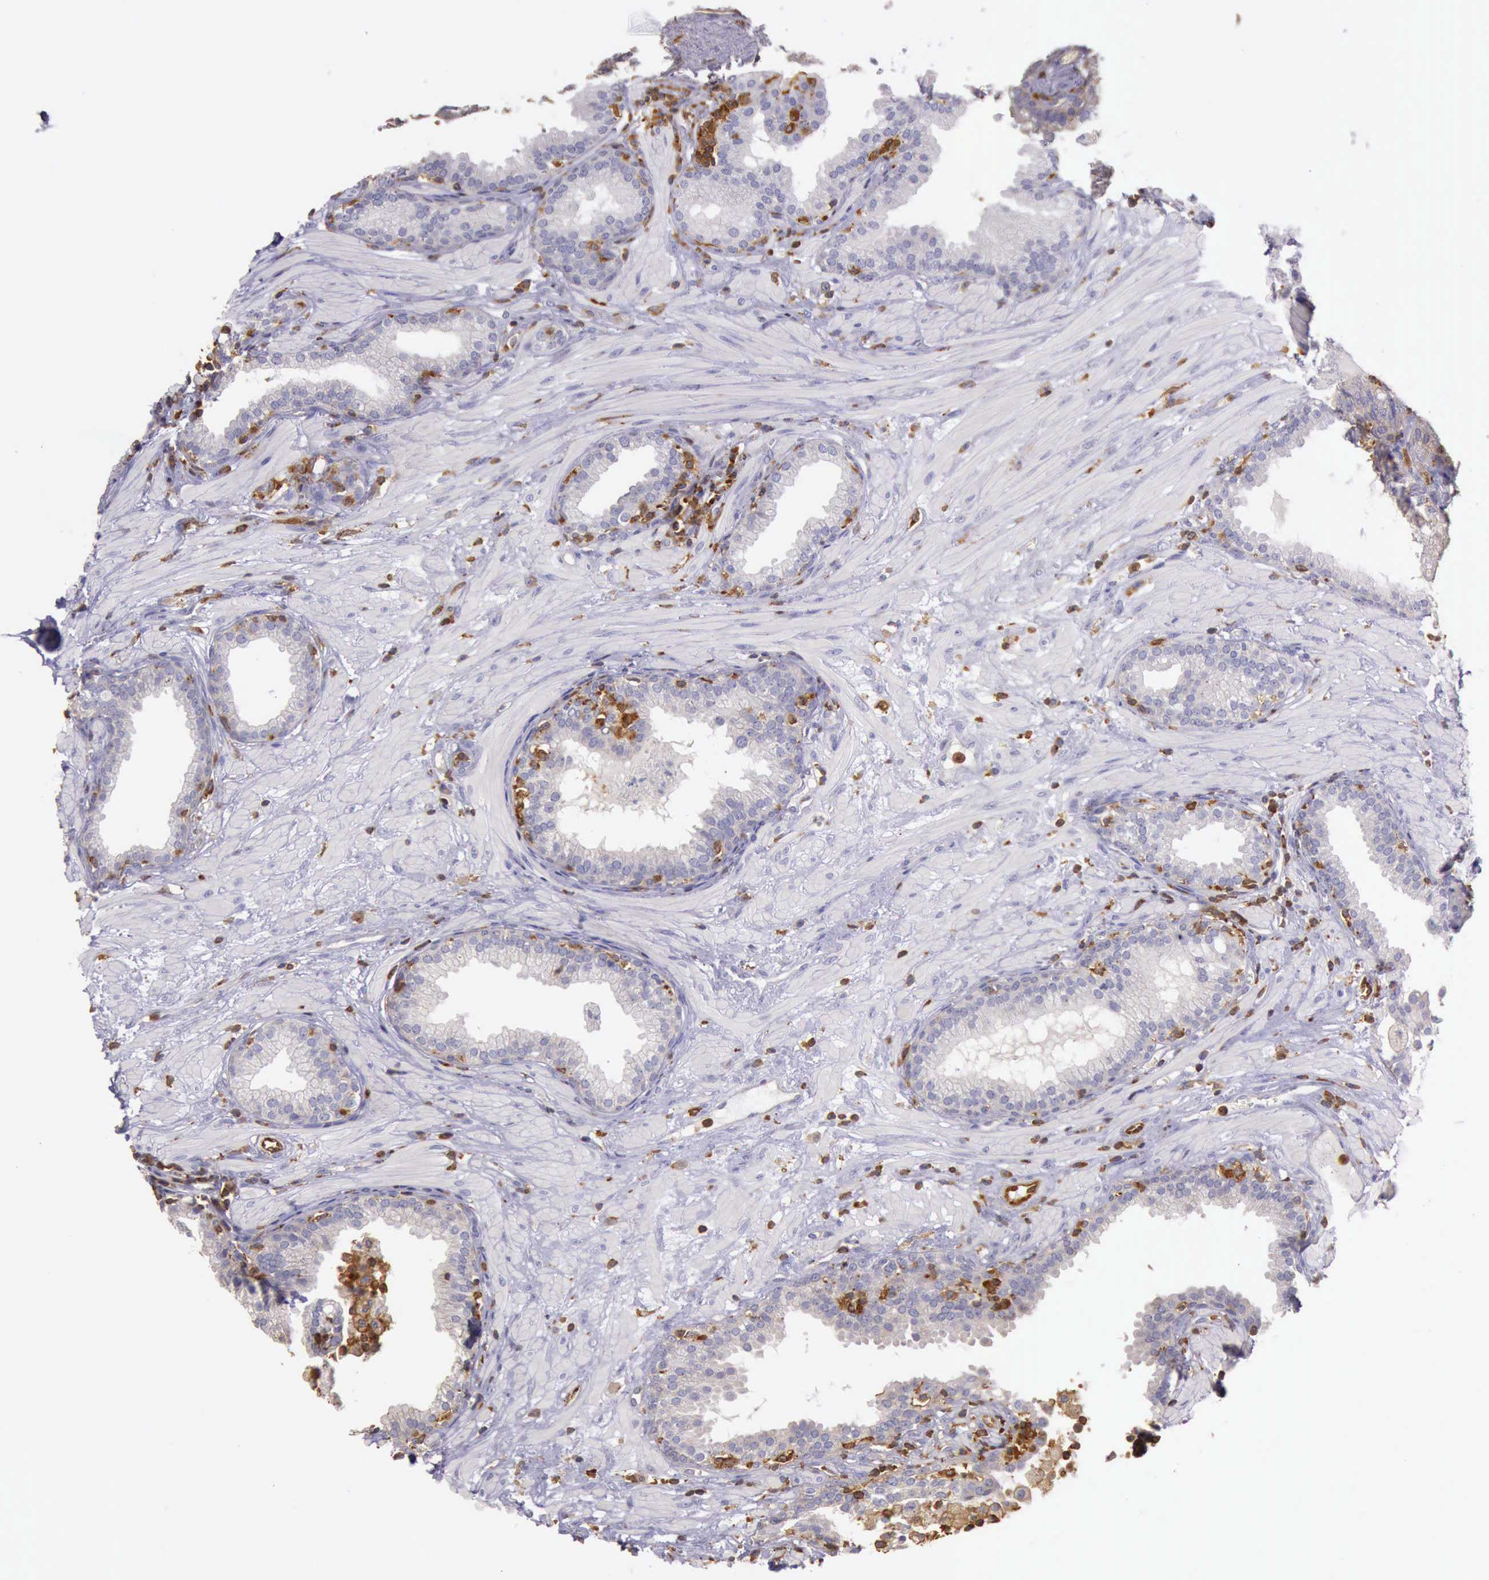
{"staining": {"intensity": "weak", "quantity": "<25%", "location": "cytoplasmic/membranous"}, "tissue": "prostate", "cell_type": "Glandular cells", "image_type": "normal", "snomed": [{"axis": "morphology", "description": "Normal tissue, NOS"}, {"axis": "topography", "description": "Prostate"}], "caption": "This is a histopathology image of IHC staining of unremarkable prostate, which shows no staining in glandular cells. The staining is performed using DAB brown chromogen with nuclei counter-stained in using hematoxylin.", "gene": "ARHGAP4", "patient": {"sex": "male", "age": 64}}